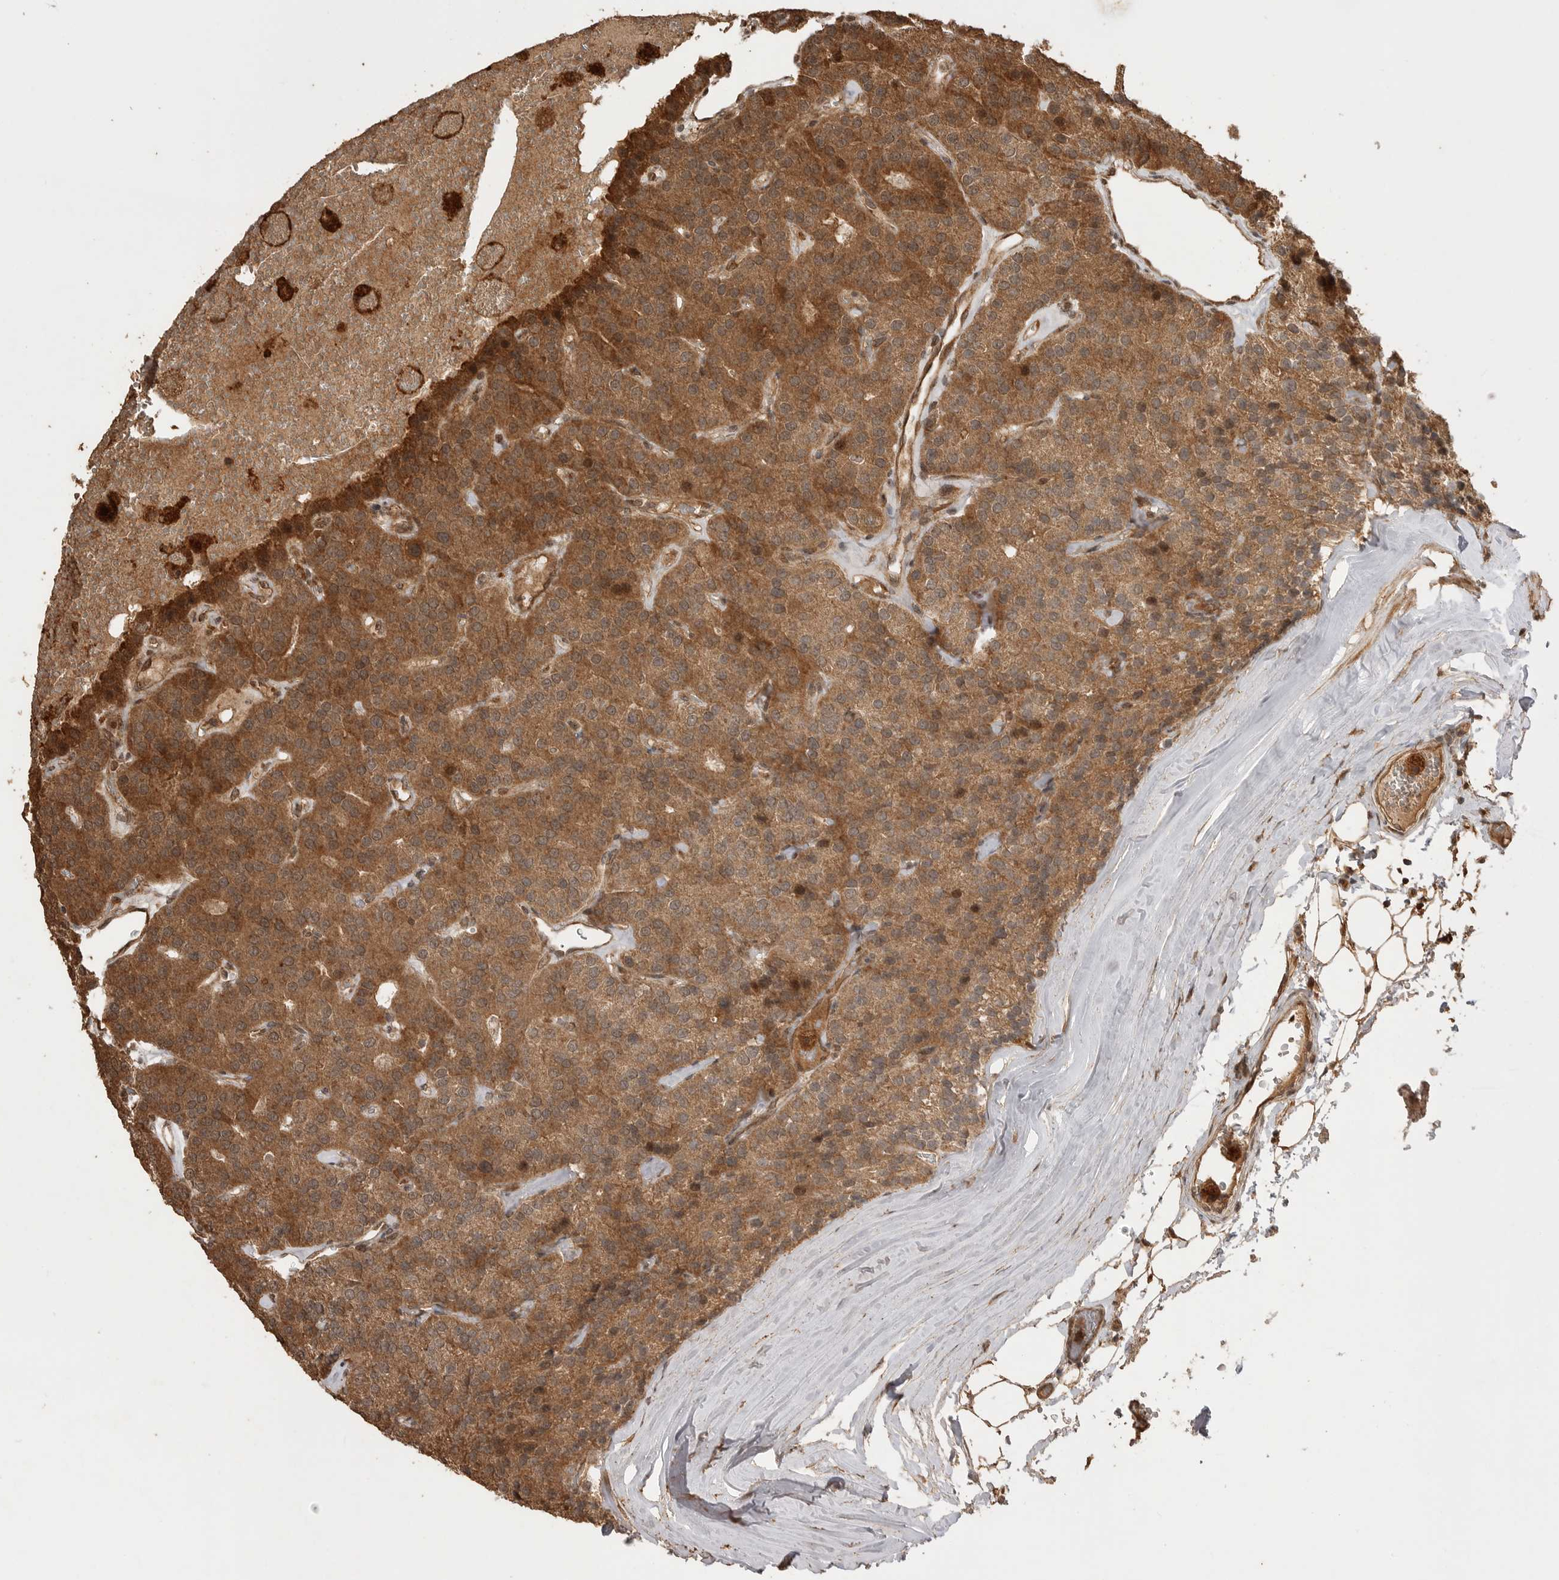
{"staining": {"intensity": "strong", "quantity": ">75%", "location": "cytoplasmic/membranous"}, "tissue": "parathyroid gland", "cell_type": "Glandular cells", "image_type": "normal", "snomed": [{"axis": "morphology", "description": "Normal tissue, NOS"}, {"axis": "morphology", "description": "Adenoma, NOS"}, {"axis": "topography", "description": "Parathyroid gland"}], "caption": "A high-resolution micrograph shows IHC staining of normal parathyroid gland, which exhibits strong cytoplasmic/membranous staining in approximately >75% of glandular cells.", "gene": "BOC", "patient": {"sex": "female", "age": 86}}